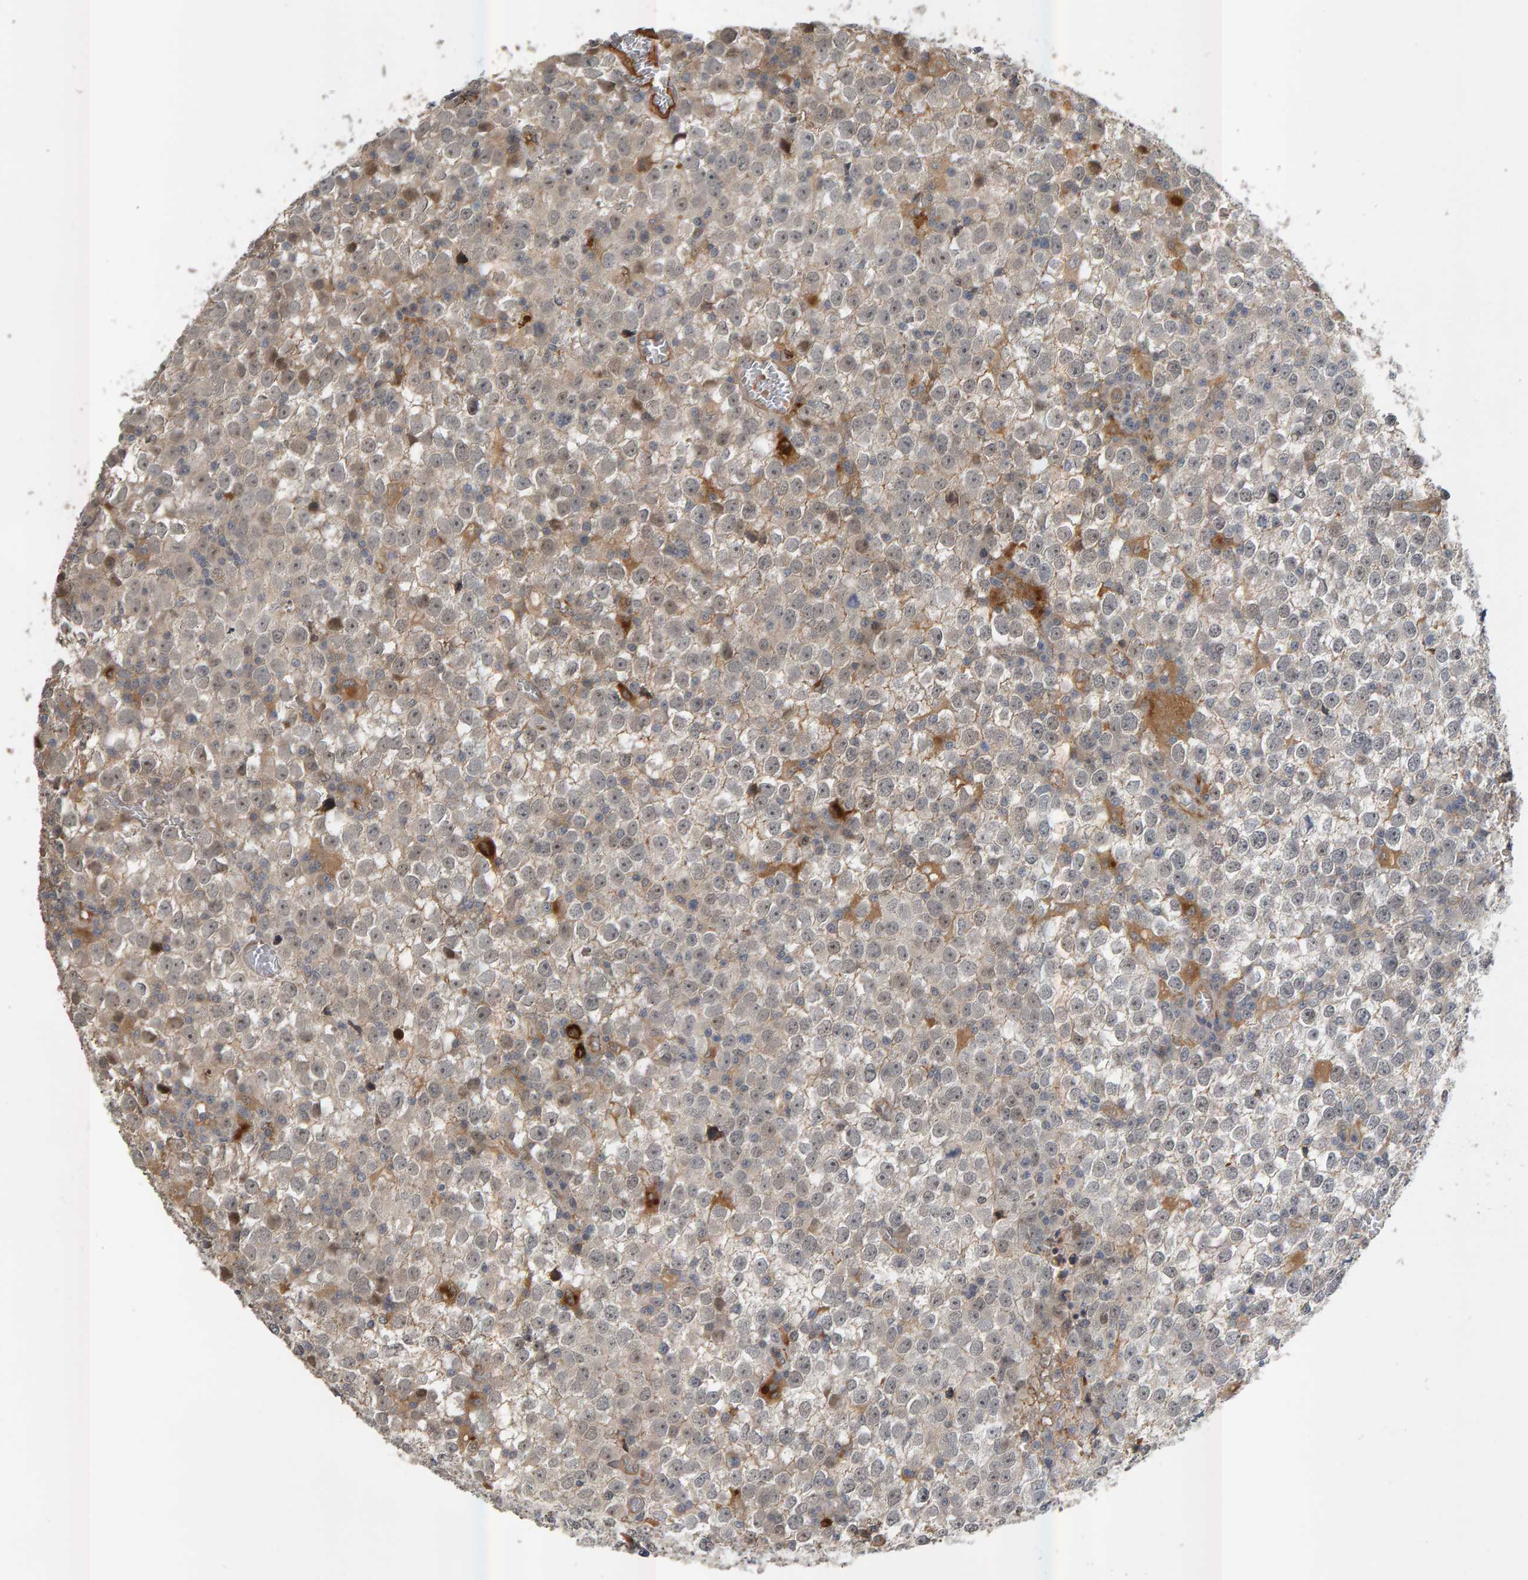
{"staining": {"intensity": "moderate", "quantity": "<25%", "location": "cytoplasmic/membranous"}, "tissue": "testis cancer", "cell_type": "Tumor cells", "image_type": "cancer", "snomed": [{"axis": "morphology", "description": "Seminoma, NOS"}, {"axis": "topography", "description": "Testis"}], "caption": "Moderate cytoplasmic/membranous positivity is appreciated in approximately <25% of tumor cells in testis cancer (seminoma).", "gene": "ZNF160", "patient": {"sex": "male", "age": 65}}